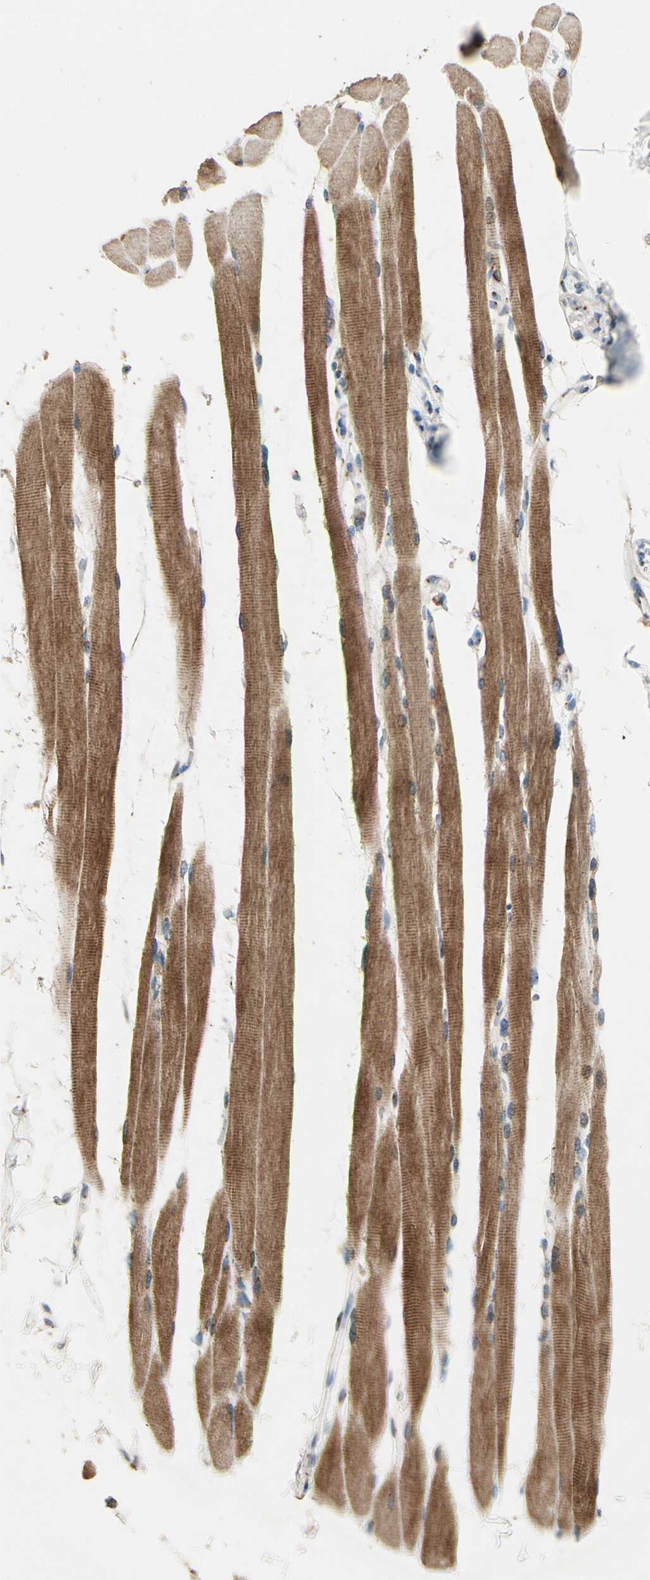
{"staining": {"intensity": "moderate", "quantity": ">75%", "location": "cytoplasmic/membranous"}, "tissue": "skeletal muscle", "cell_type": "Myocytes", "image_type": "normal", "snomed": [{"axis": "morphology", "description": "Normal tissue, NOS"}, {"axis": "topography", "description": "Skeletal muscle"}, {"axis": "topography", "description": "Oral tissue"}, {"axis": "topography", "description": "Peripheral nerve tissue"}], "caption": "An immunohistochemistry image of normal tissue is shown. Protein staining in brown shows moderate cytoplasmic/membranous positivity in skeletal muscle within myocytes.", "gene": "AKAP9", "patient": {"sex": "female", "age": 84}}